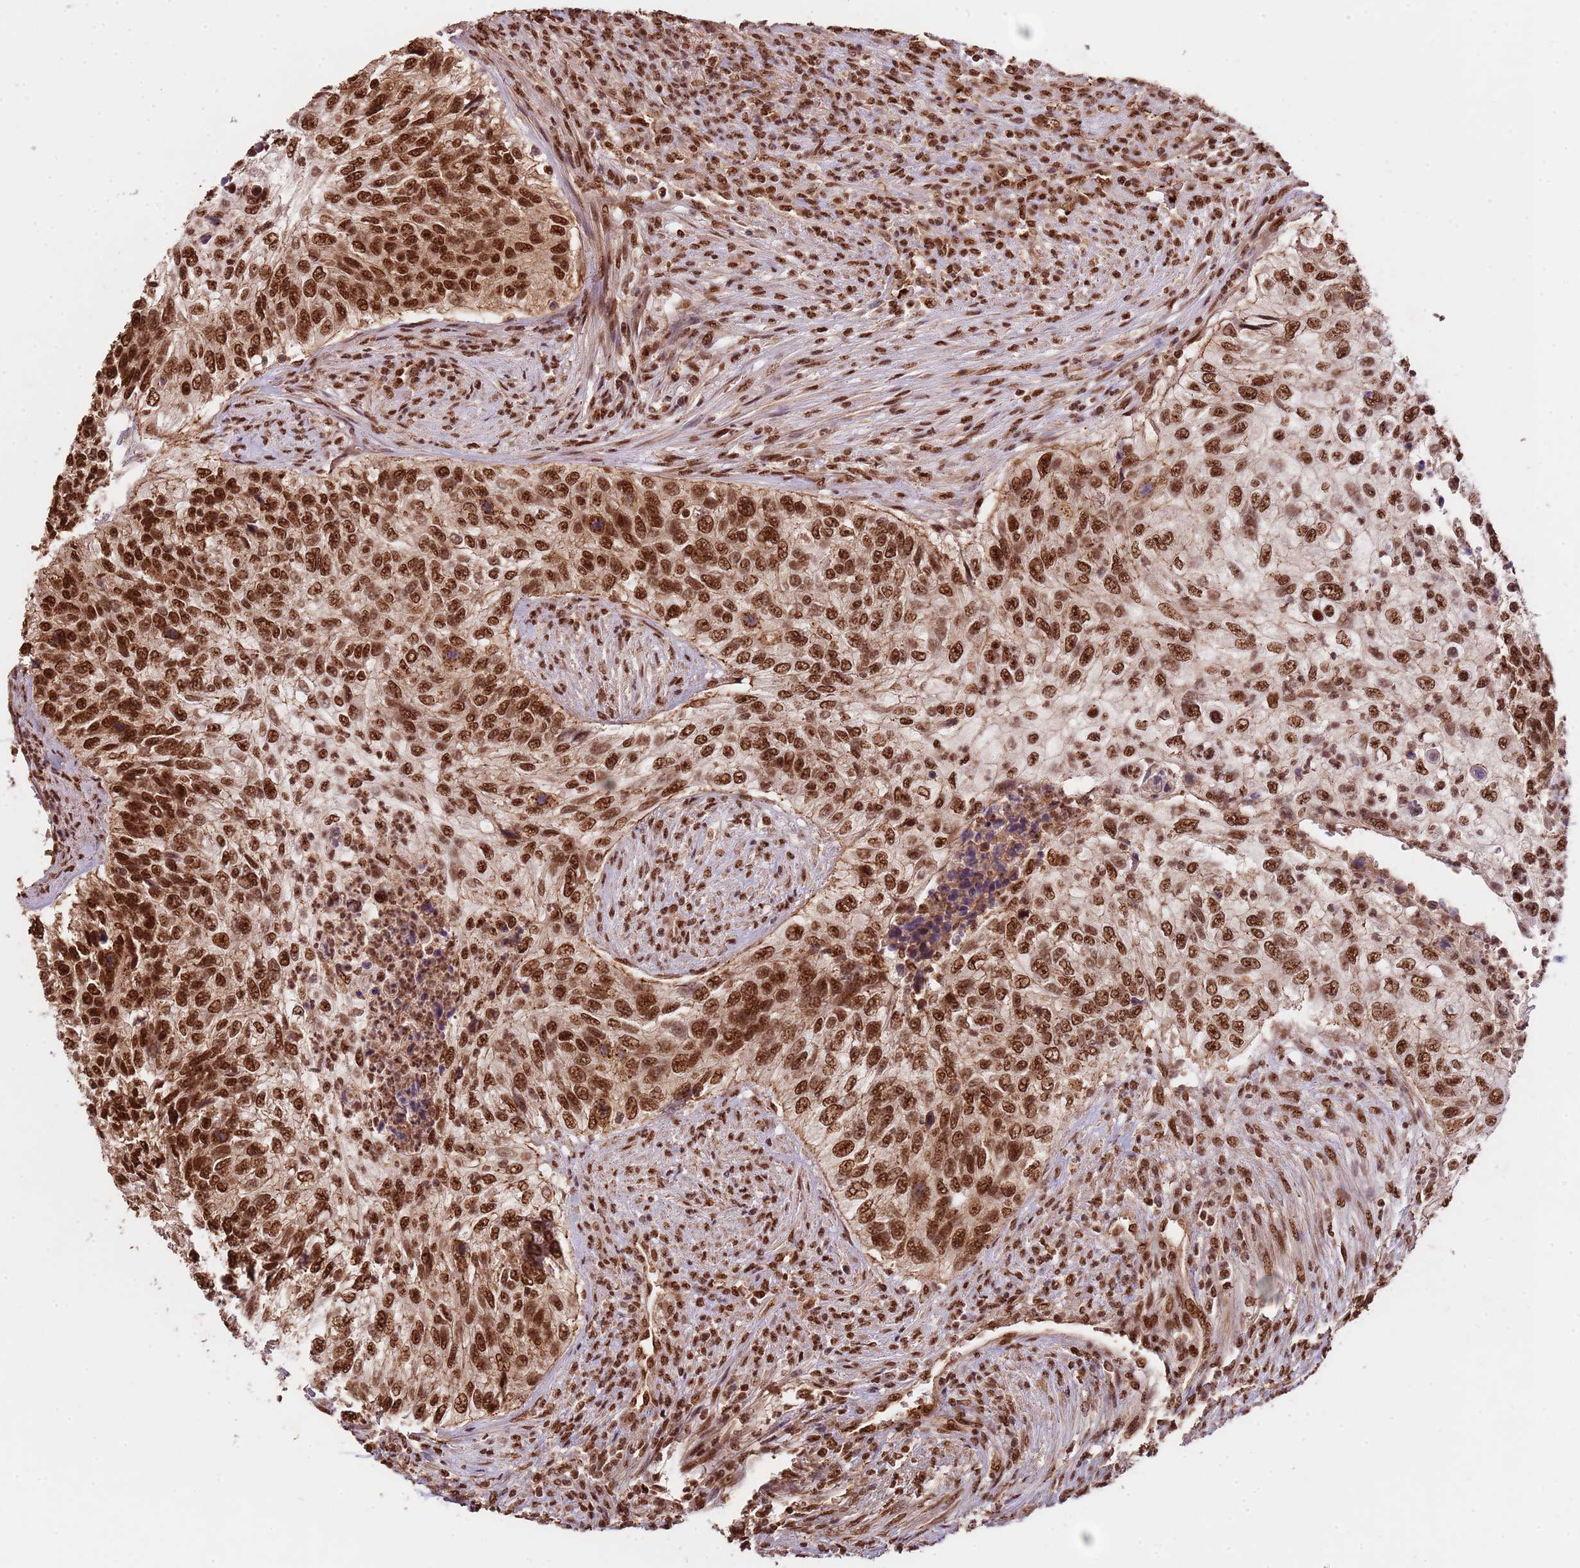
{"staining": {"intensity": "strong", "quantity": ">75%", "location": "nuclear"}, "tissue": "urothelial cancer", "cell_type": "Tumor cells", "image_type": "cancer", "snomed": [{"axis": "morphology", "description": "Urothelial carcinoma, High grade"}, {"axis": "topography", "description": "Urinary bladder"}], "caption": "Brown immunohistochemical staining in human urothelial cancer displays strong nuclear positivity in approximately >75% of tumor cells.", "gene": "ZBTB12", "patient": {"sex": "female", "age": 60}}